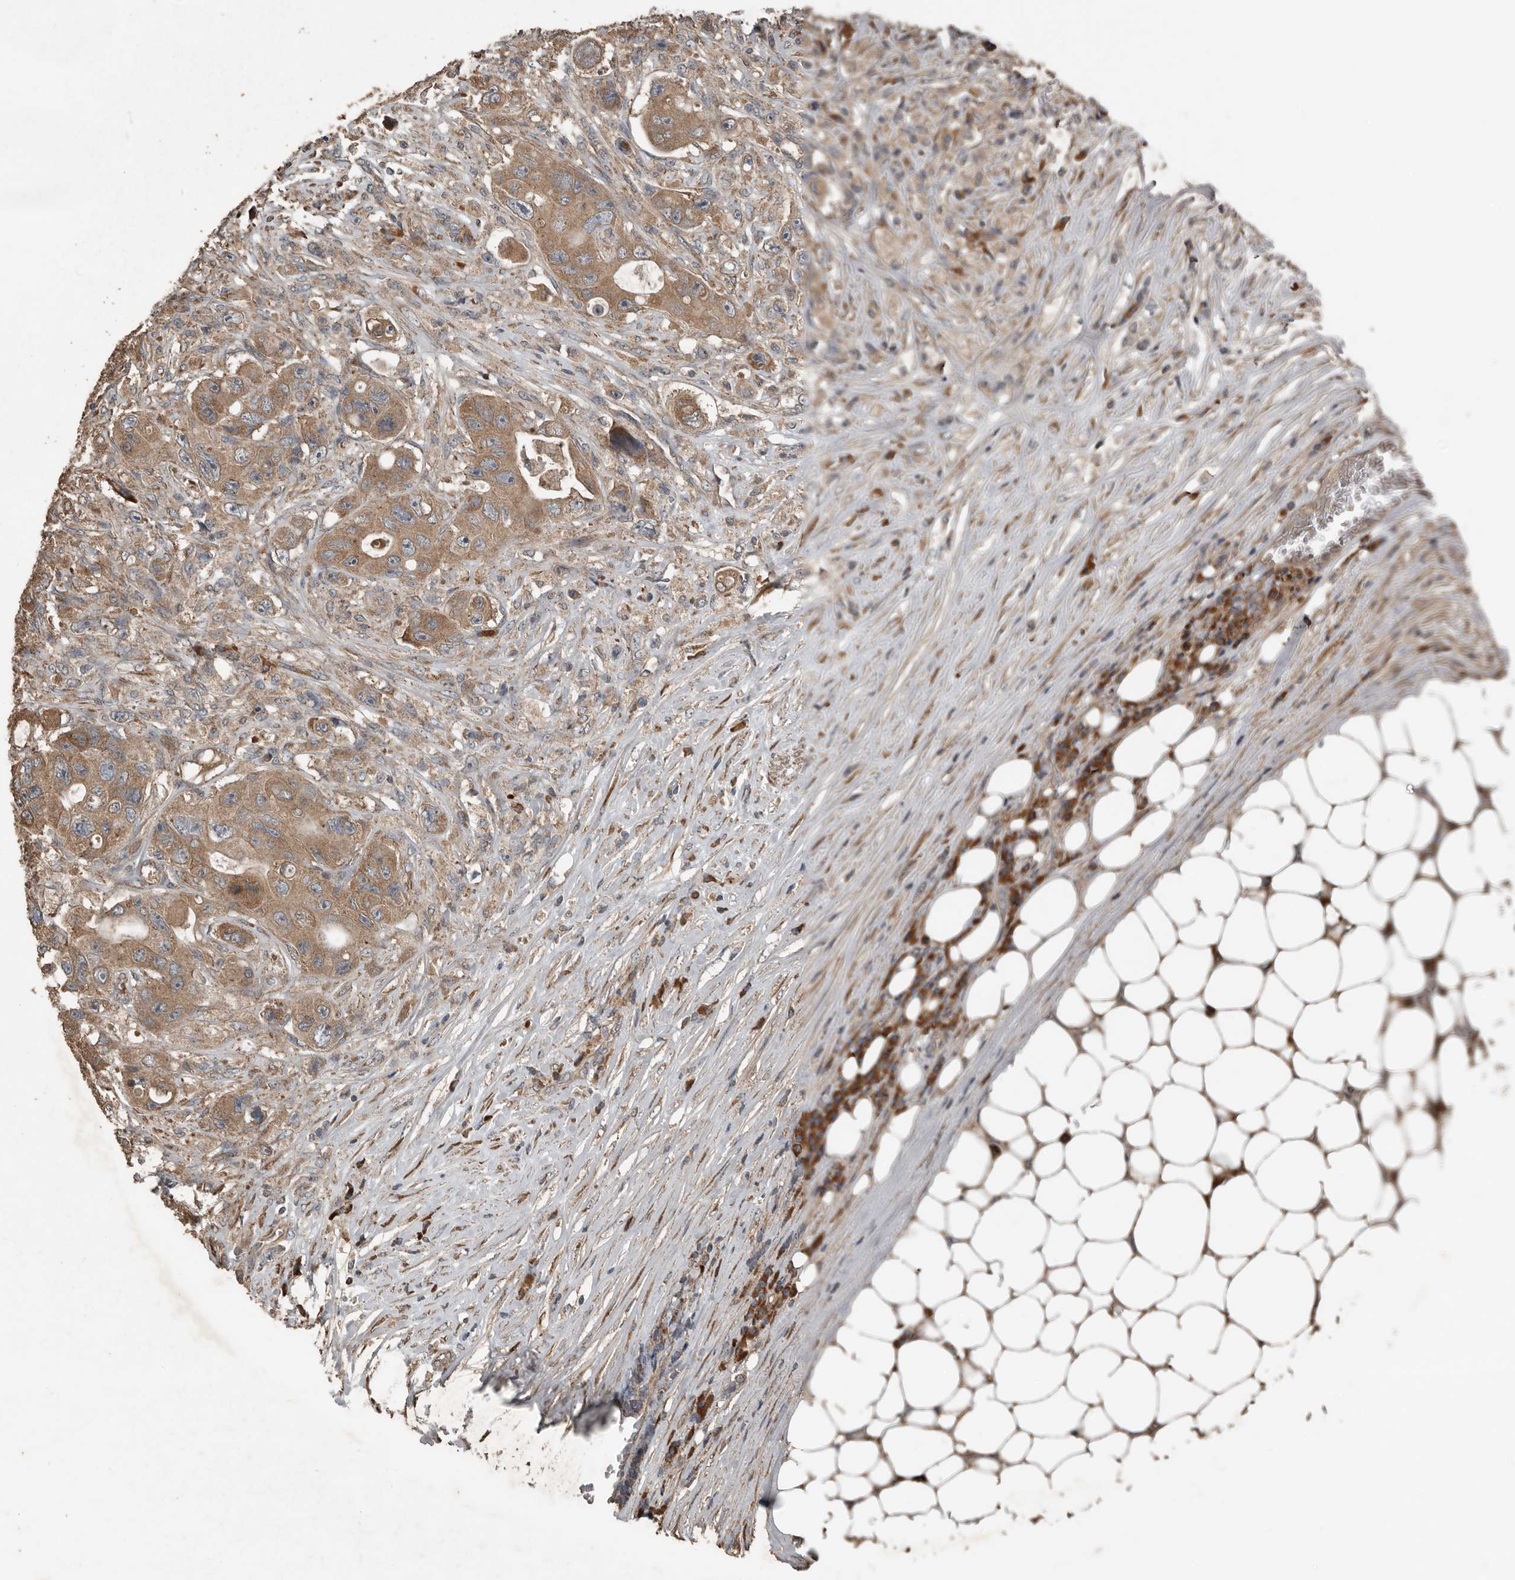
{"staining": {"intensity": "moderate", "quantity": ">75%", "location": "cytoplasmic/membranous"}, "tissue": "colorectal cancer", "cell_type": "Tumor cells", "image_type": "cancer", "snomed": [{"axis": "morphology", "description": "Adenocarcinoma, NOS"}, {"axis": "topography", "description": "Colon"}], "caption": "Moderate cytoplasmic/membranous expression is appreciated in about >75% of tumor cells in colorectal cancer (adenocarcinoma).", "gene": "RNF207", "patient": {"sex": "female", "age": 46}}